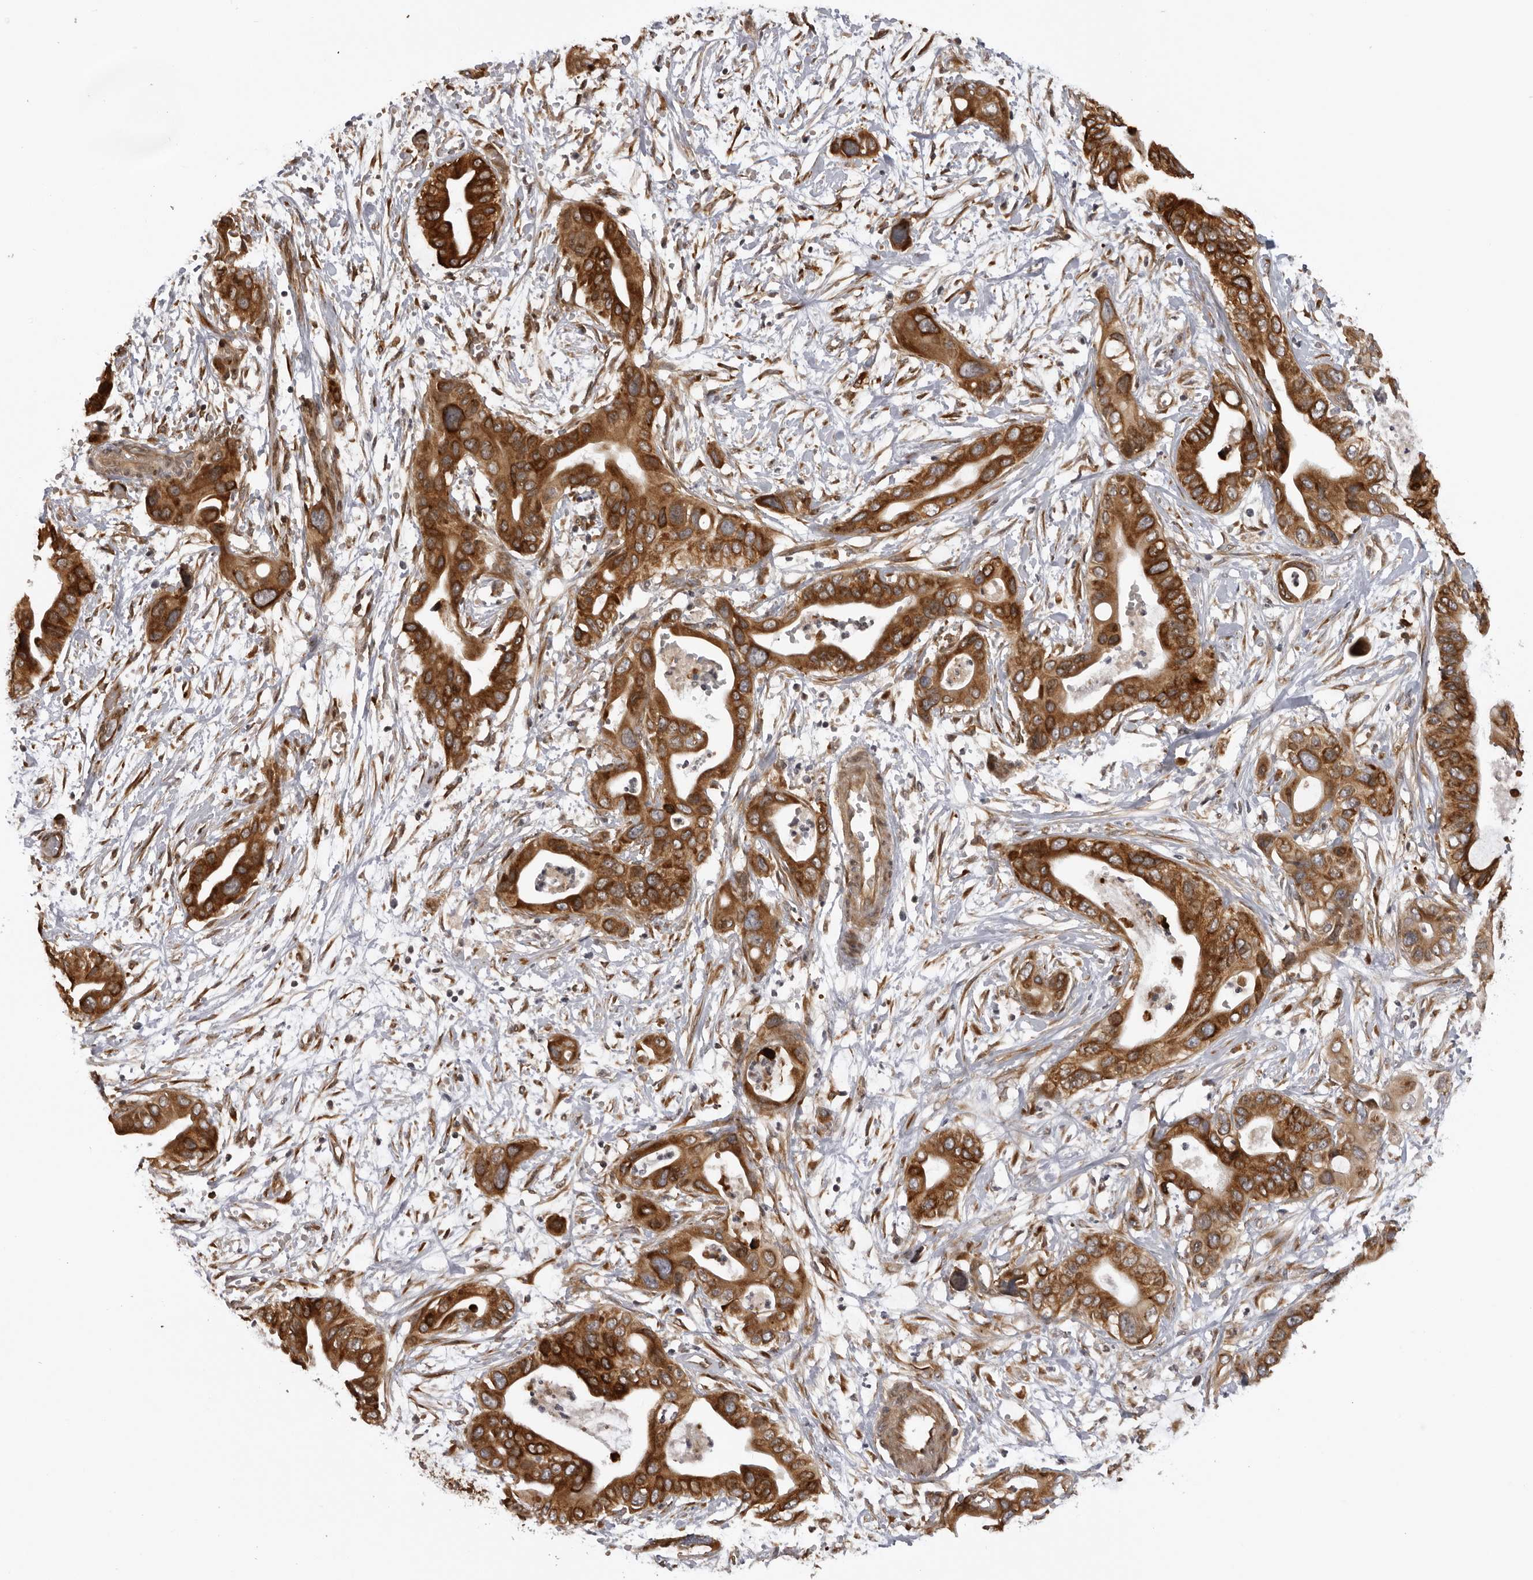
{"staining": {"intensity": "strong", "quantity": "25%-75%", "location": "cytoplasmic/membranous"}, "tissue": "pancreatic cancer", "cell_type": "Tumor cells", "image_type": "cancer", "snomed": [{"axis": "morphology", "description": "Adenocarcinoma, NOS"}, {"axis": "topography", "description": "Pancreas"}], "caption": "Pancreatic adenocarcinoma stained with immunohistochemistry shows strong cytoplasmic/membranous positivity in approximately 25%-75% of tumor cells.", "gene": "DNAH14", "patient": {"sex": "male", "age": 66}}